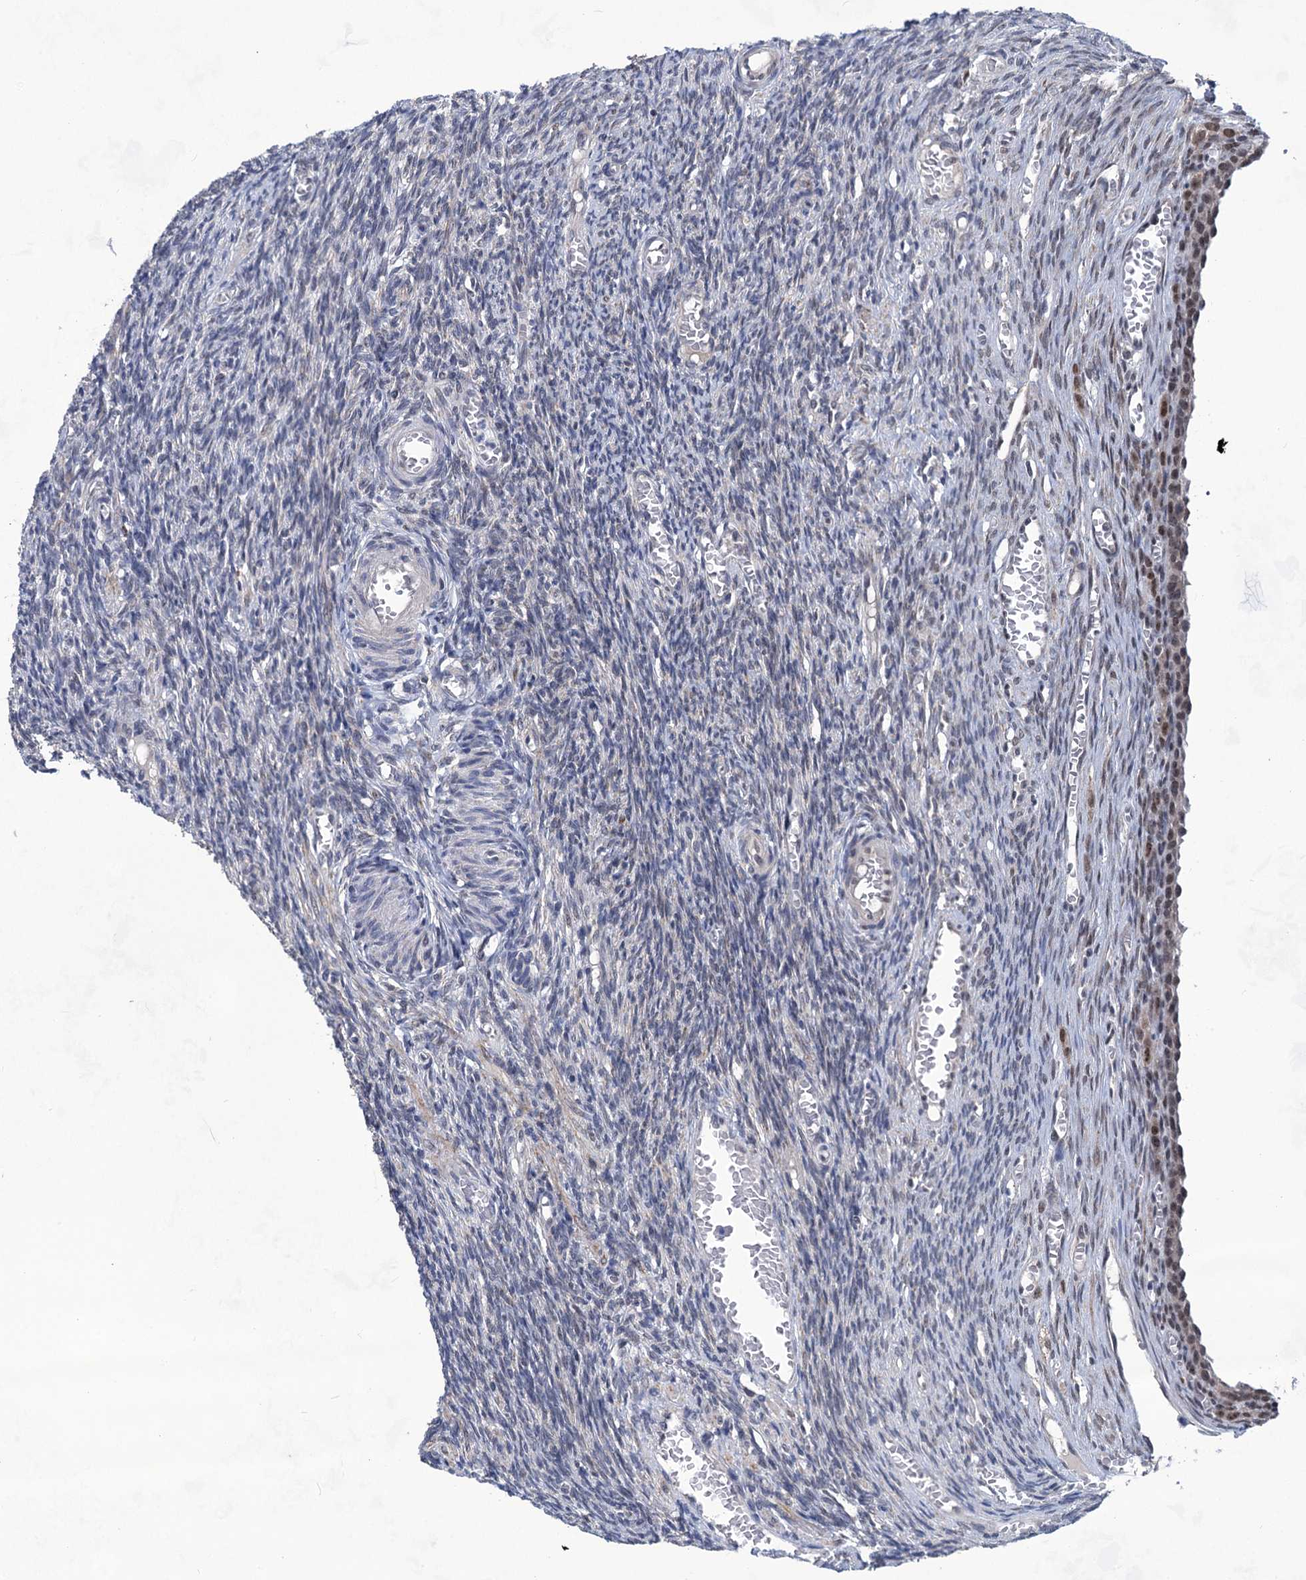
{"staining": {"intensity": "negative", "quantity": "none", "location": "none"}, "tissue": "ovary", "cell_type": "Follicle cells", "image_type": "normal", "snomed": [{"axis": "morphology", "description": "Normal tissue, NOS"}, {"axis": "topography", "description": "Ovary"}], "caption": "High magnification brightfield microscopy of benign ovary stained with DAB (3,3'-diaminobenzidine) (brown) and counterstained with hematoxylin (blue): follicle cells show no significant positivity. (Immunohistochemistry (ihc), brightfield microscopy, high magnification).", "gene": "TTC17", "patient": {"sex": "female", "age": 27}}